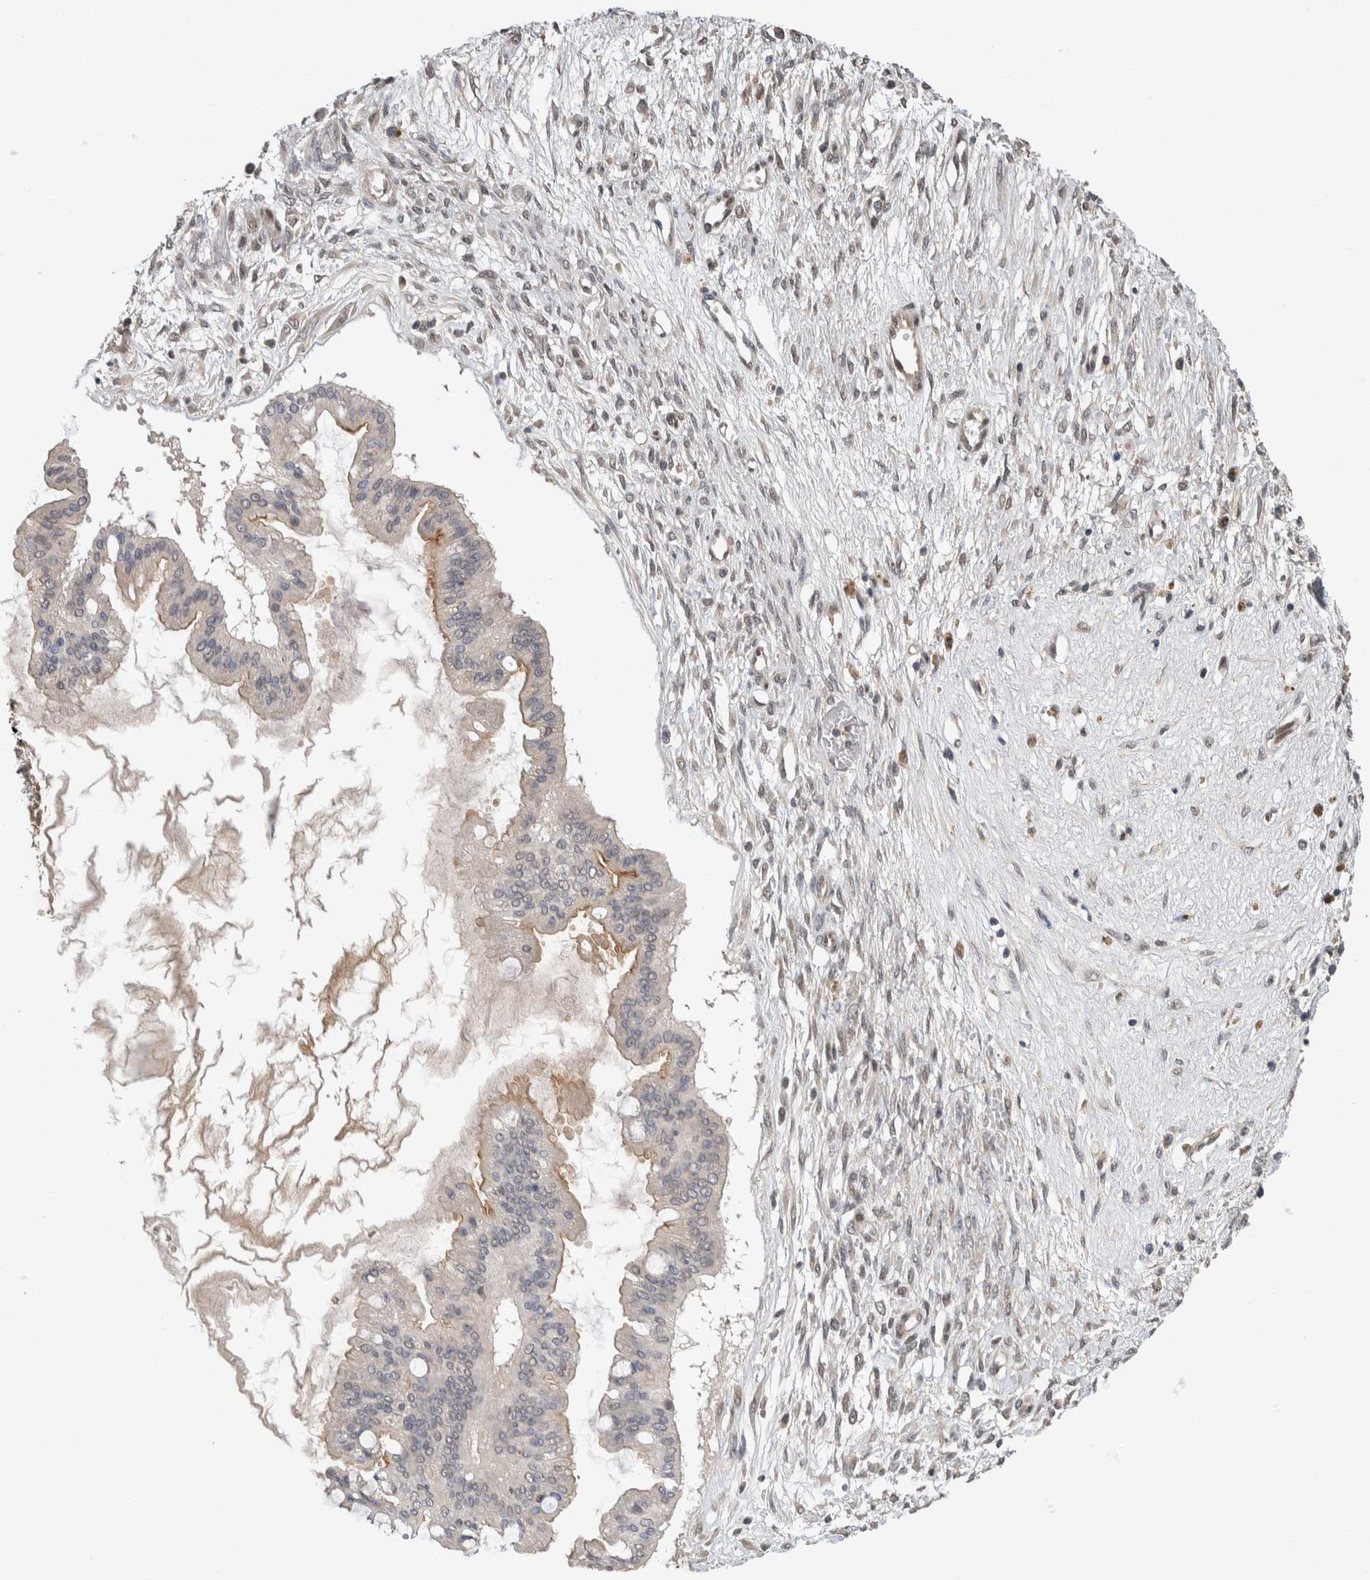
{"staining": {"intensity": "negative", "quantity": "none", "location": "none"}, "tissue": "ovarian cancer", "cell_type": "Tumor cells", "image_type": "cancer", "snomed": [{"axis": "morphology", "description": "Cystadenocarcinoma, mucinous, NOS"}, {"axis": "topography", "description": "Ovary"}], "caption": "A high-resolution photomicrograph shows IHC staining of mucinous cystadenocarcinoma (ovarian), which shows no significant positivity in tumor cells.", "gene": "CYSRT1", "patient": {"sex": "female", "age": 73}}